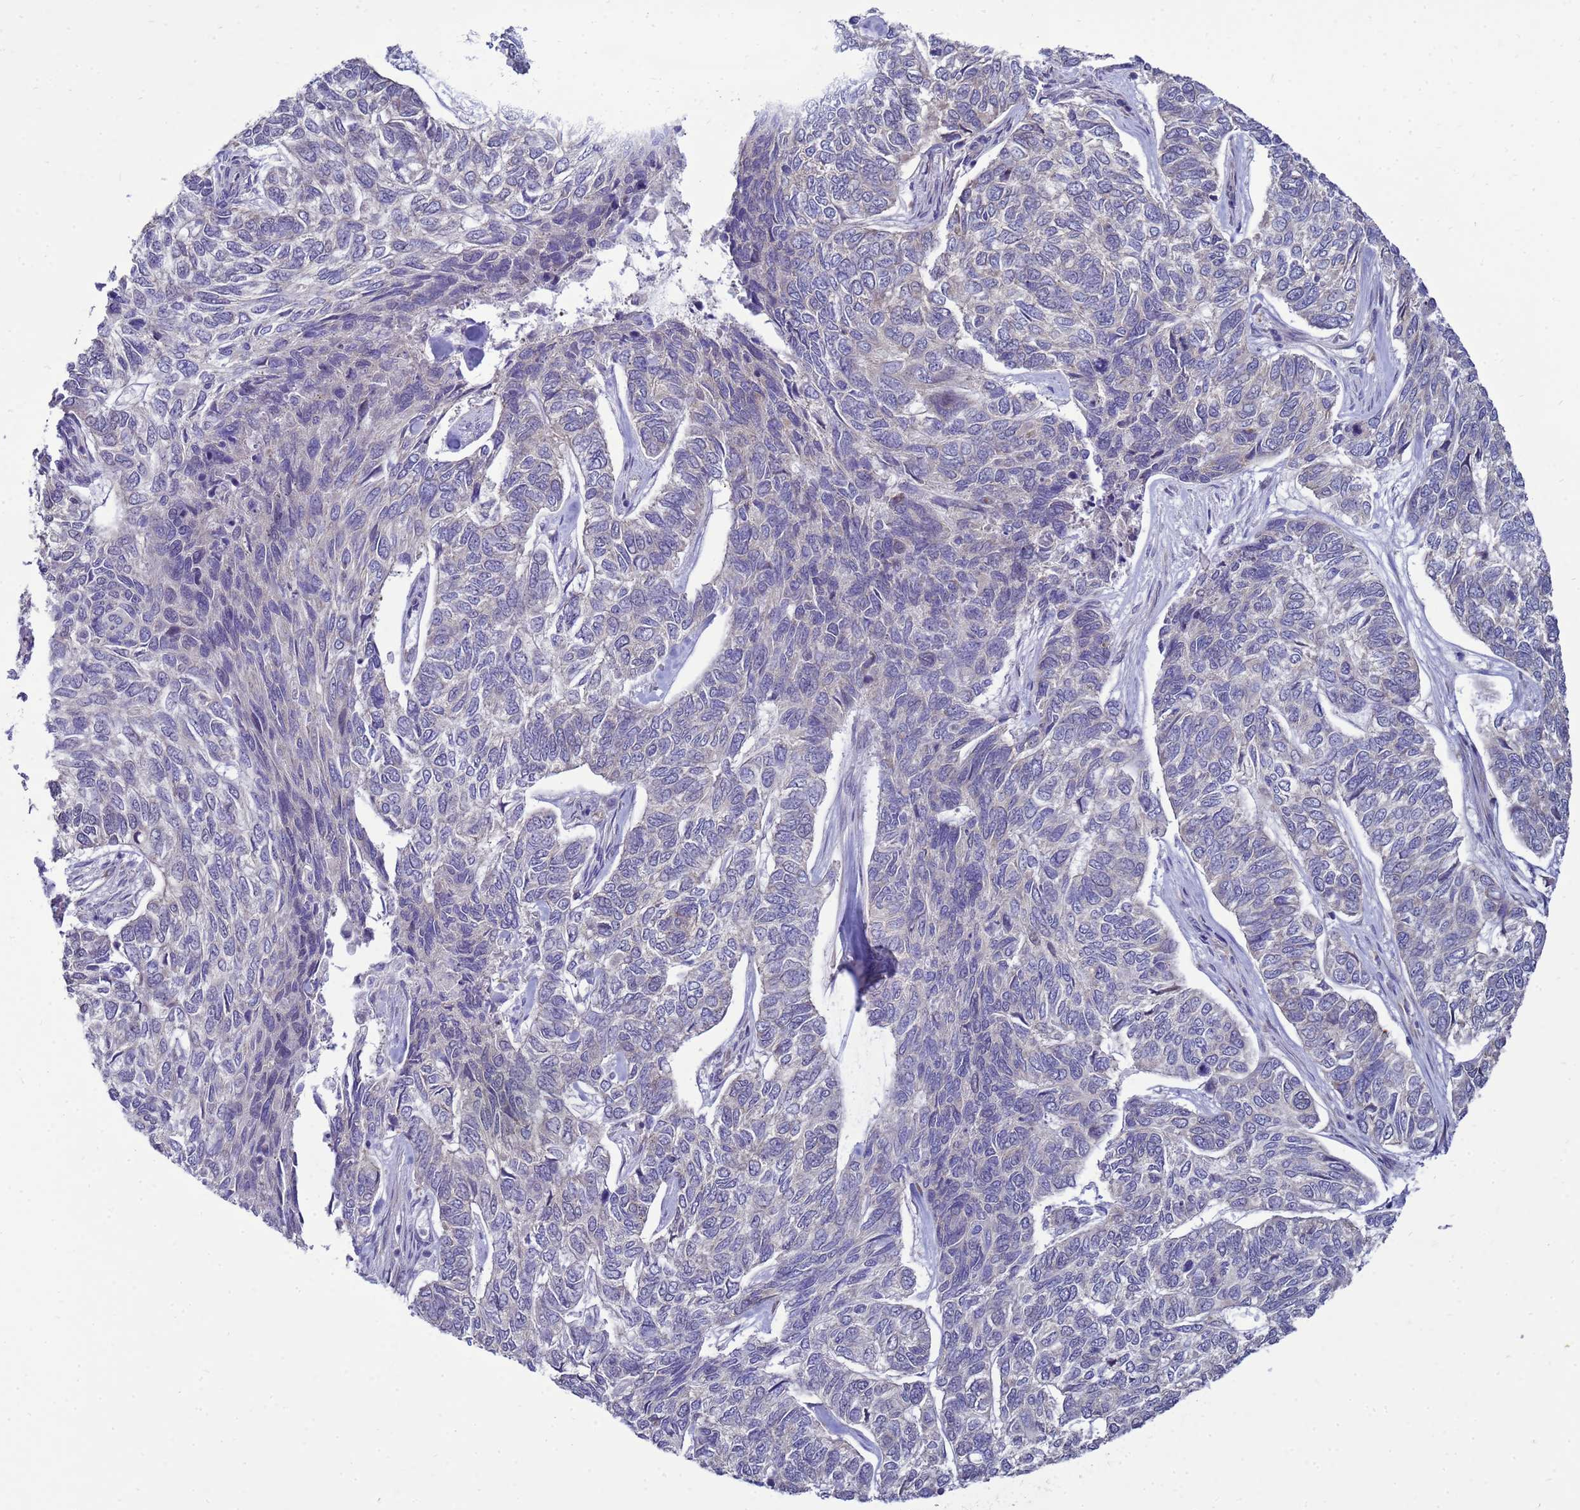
{"staining": {"intensity": "negative", "quantity": "none", "location": "none"}, "tissue": "skin cancer", "cell_type": "Tumor cells", "image_type": "cancer", "snomed": [{"axis": "morphology", "description": "Basal cell carcinoma"}, {"axis": "topography", "description": "Skin"}], "caption": "Tumor cells are negative for brown protein staining in skin cancer.", "gene": "MON1B", "patient": {"sex": "female", "age": 65}}